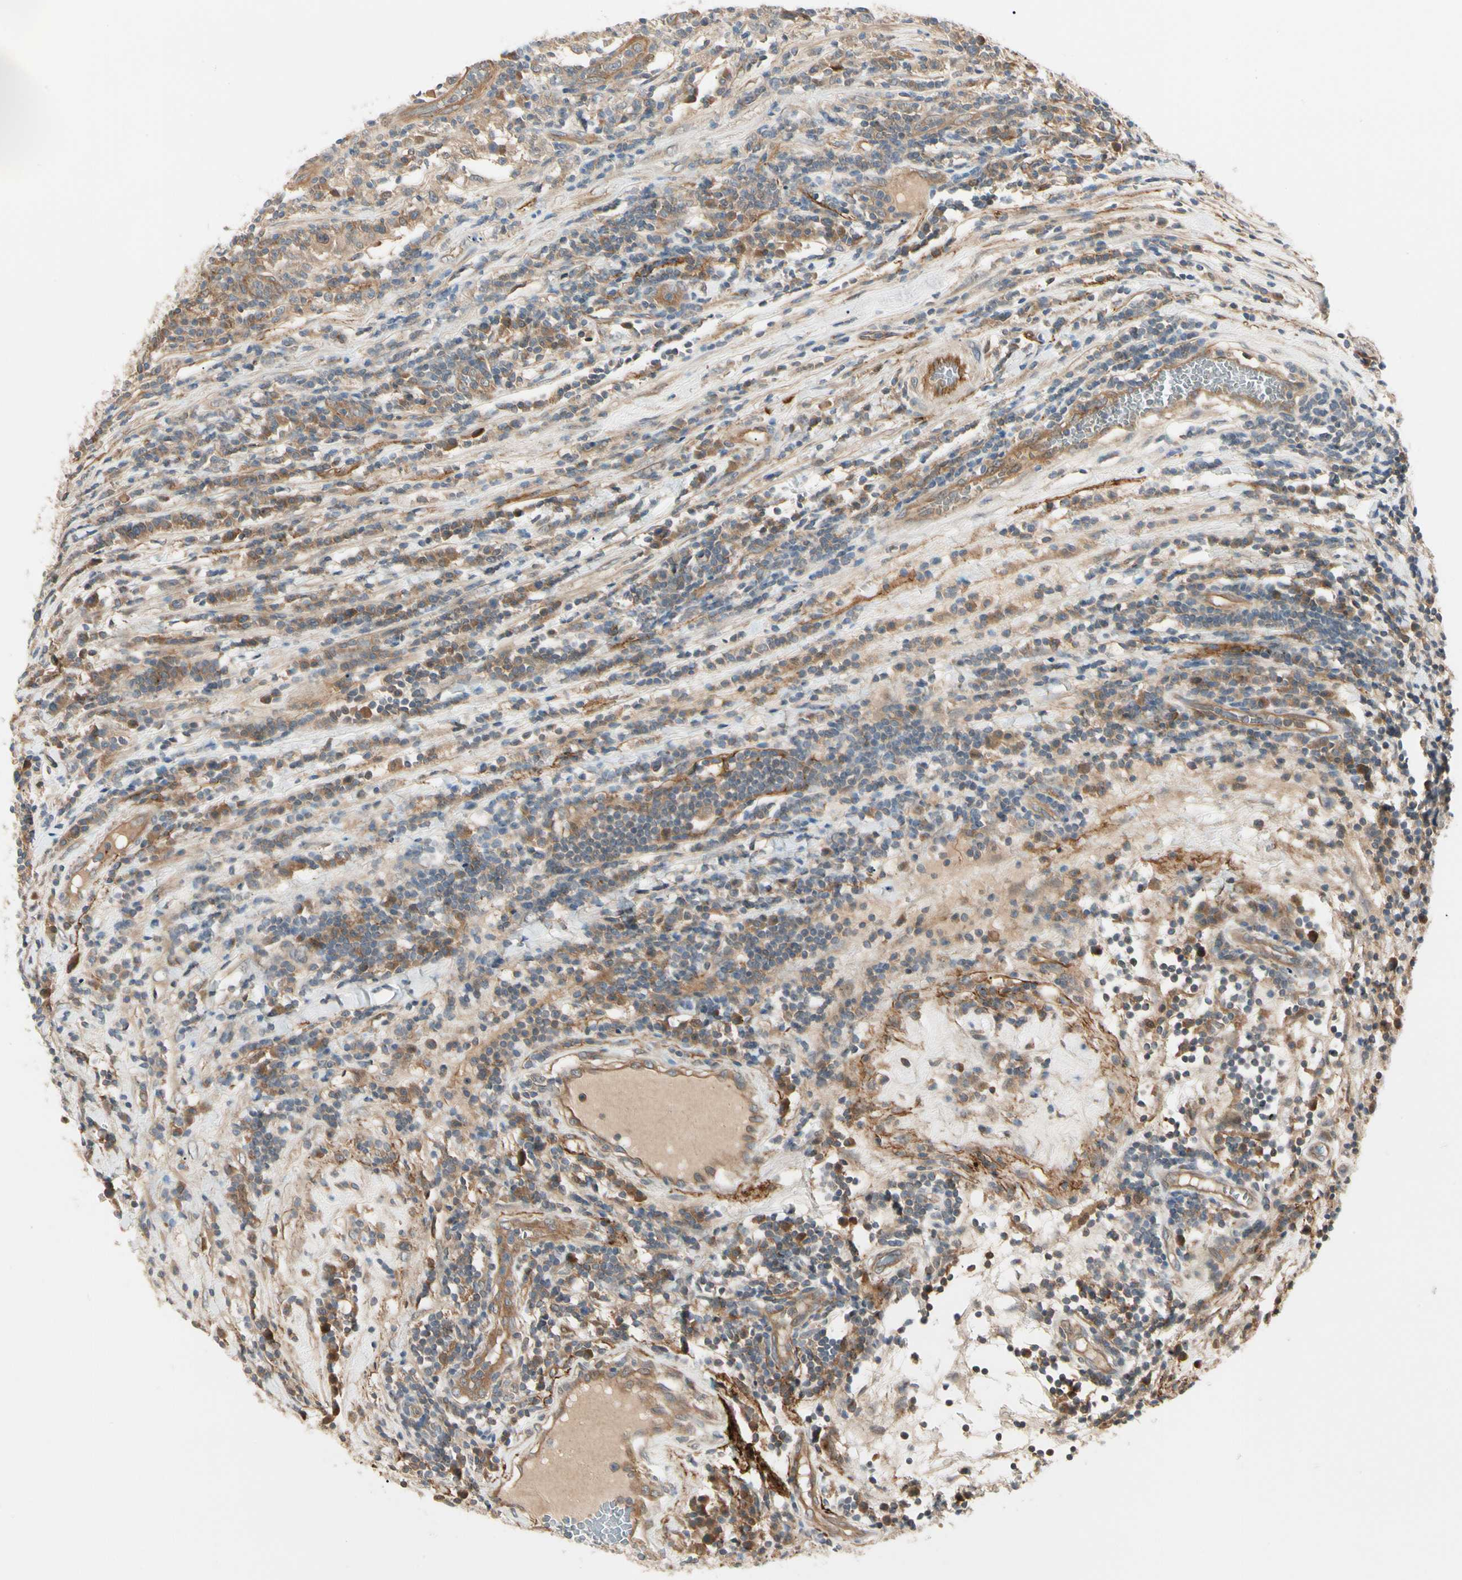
{"staining": {"intensity": "moderate", "quantity": ">75%", "location": "cytoplasmic/membranous"}, "tissue": "testis cancer", "cell_type": "Tumor cells", "image_type": "cancer", "snomed": [{"axis": "morphology", "description": "Seminoma, NOS"}, {"axis": "topography", "description": "Testis"}], "caption": "Testis seminoma tissue exhibits moderate cytoplasmic/membranous positivity in approximately >75% of tumor cells Using DAB (3,3'-diaminobenzidine) (brown) and hematoxylin (blue) stains, captured at high magnification using brightfield microscopy.", "gene": "F2R", "patient": {"sex": "male", "age": 43}}